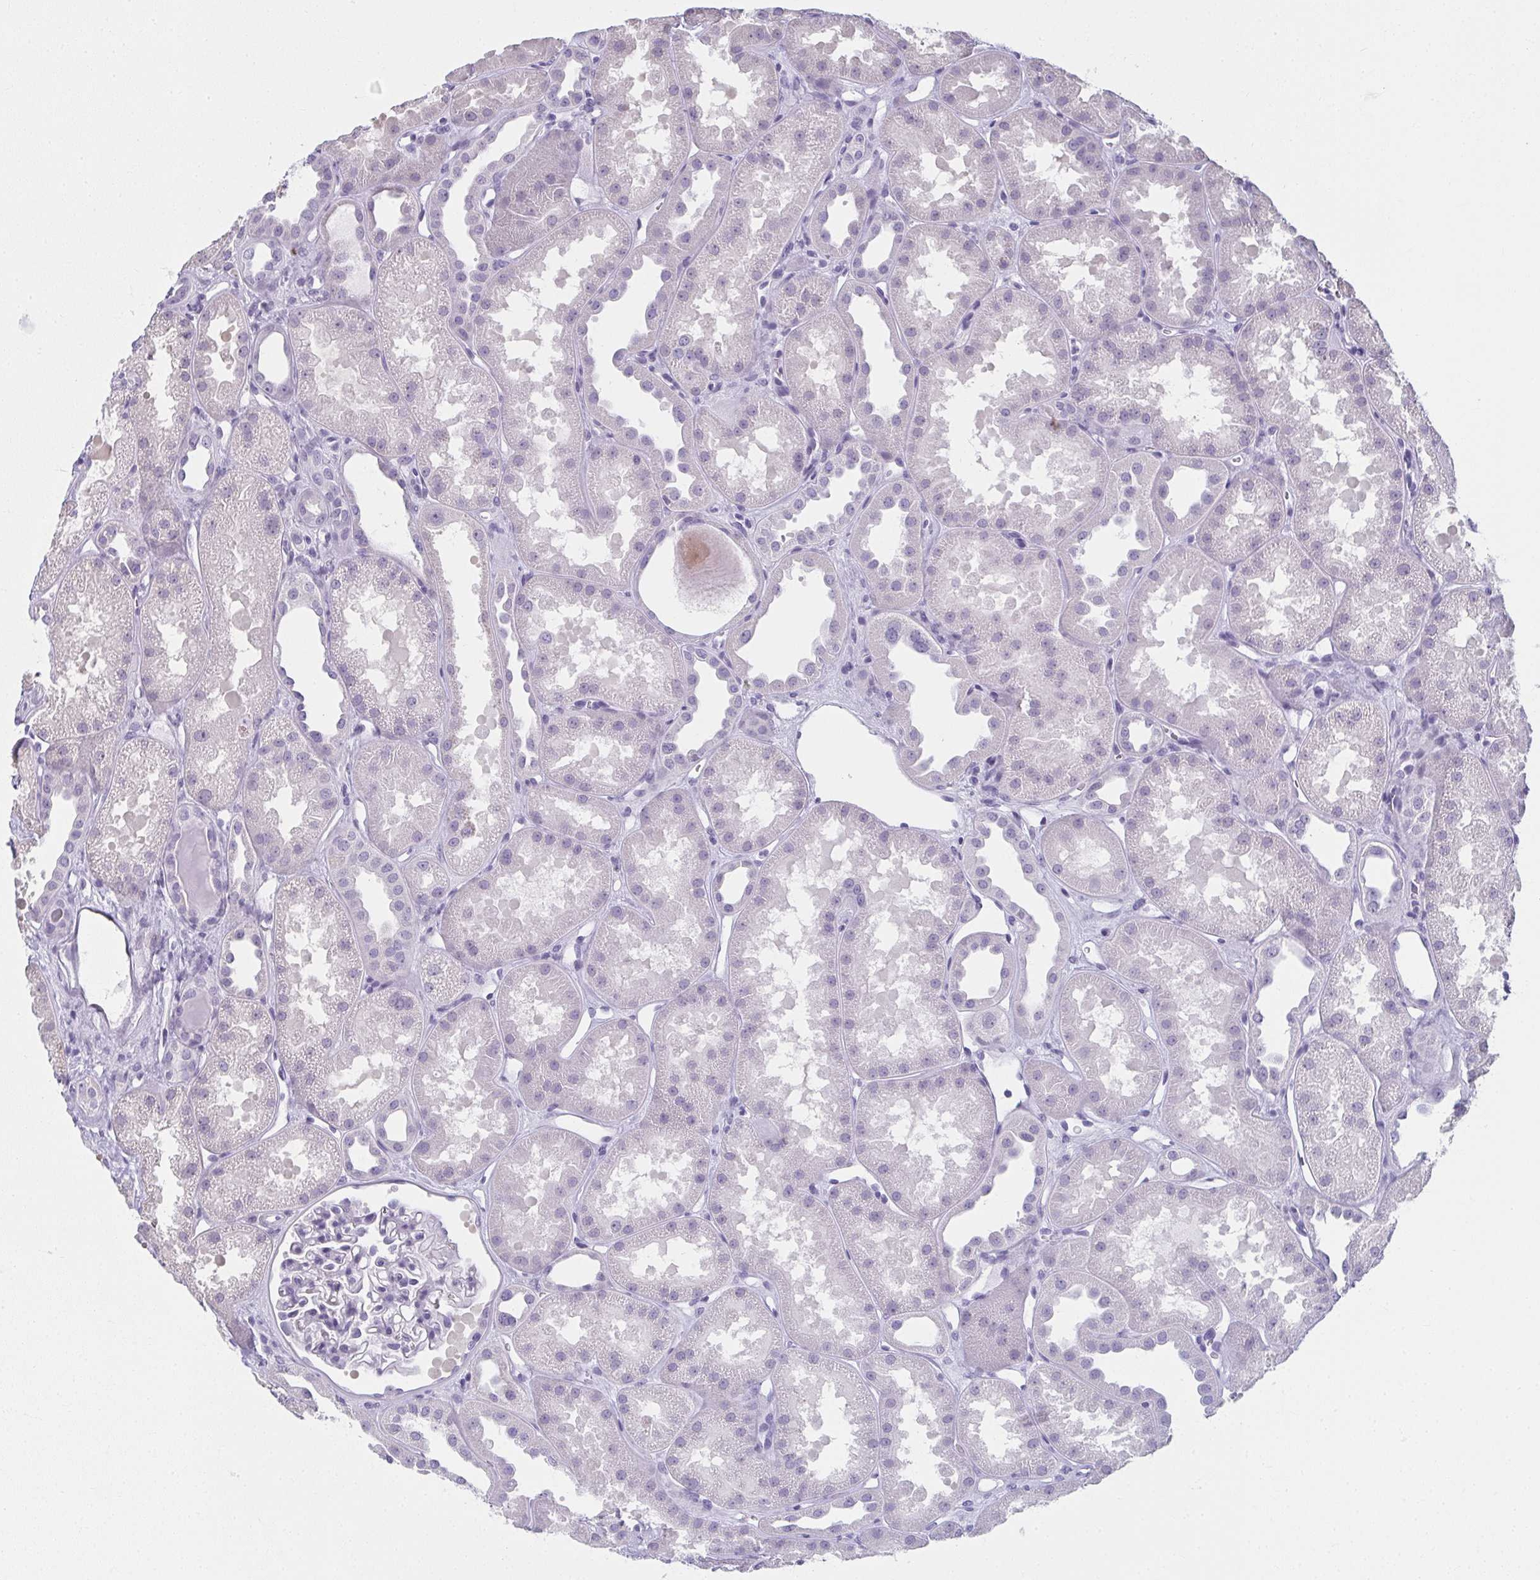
{"staining": {"intensity": "negative", "quantity": "none", "location": "none"}, "tissue": "kidney", "cell_type": "Cells in glomeruli", "image_type": "normal", "snomed": [{"axis": "morphology", "description": "Normal tissue, NOS"}, {"axis": "topography", "description": "Kidney"}], "caption": "DAB immunohistochemical staining of benign human kidney shows no significant positivity in cells in glomeruli. (IHC, brightfield microscopy, high magnification).", "gene": "MOBP", "patient": {"sex": "male", "age": 61}}